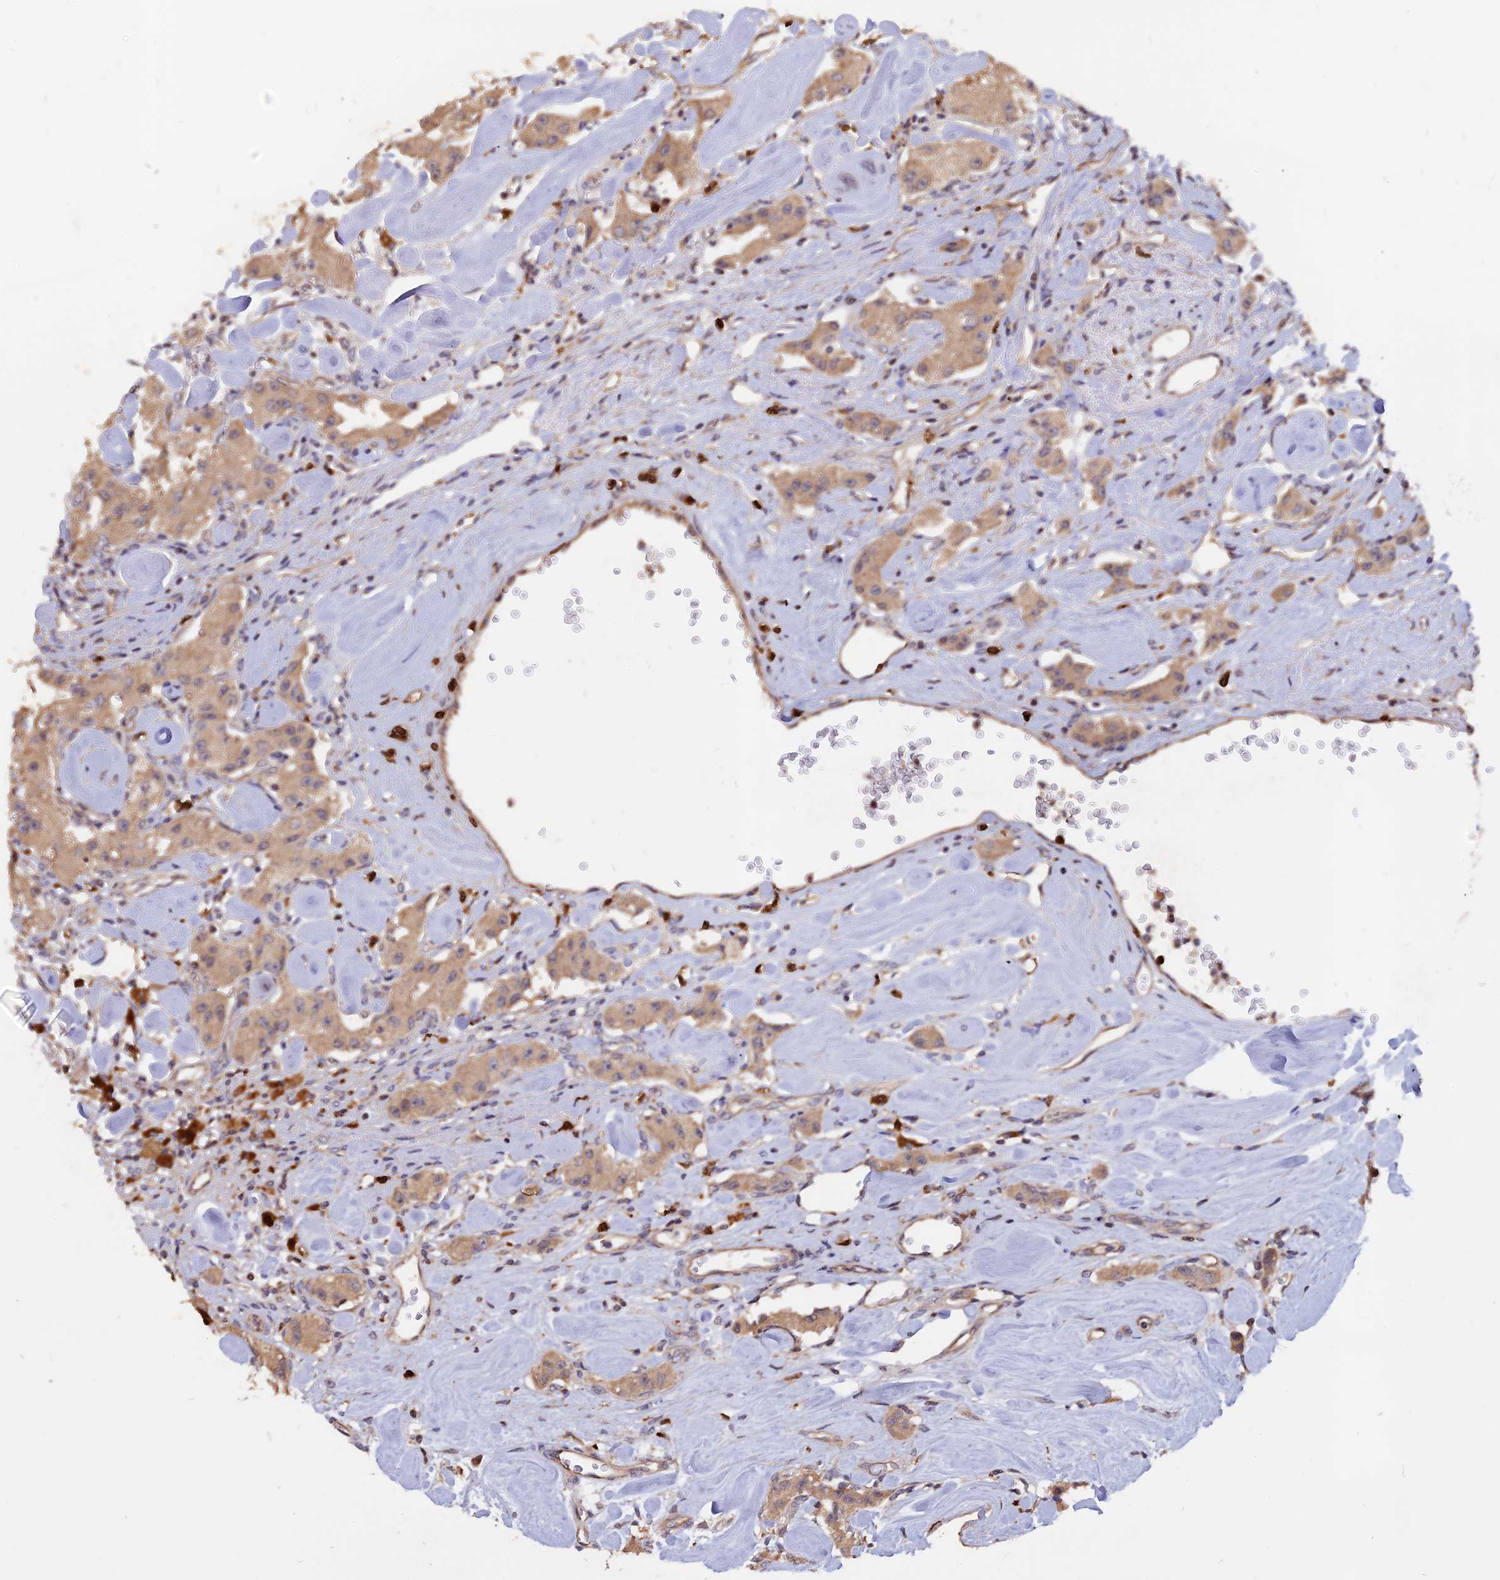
{"staining": {"intensity": "moderate", "quantity": ">75%", "location": "cytoplasmic/membranous"}, "tissue": "carcinoid", "cell_type": "Tumor cells", "image_type": "cancer", "snomed": [{"axis": "morphology", "description": "Carcinoid, malignant, NOS"}, {"axis": "topography", "description": "Pancreas"}], "caption": "Carcinoid stained with a brown dye shows moderate cytoplasmic/membranous positive positivity in about >75% of tumor cells.", "gene": "CARMIL2", "patient": {"sex": "male", "age": 41}}